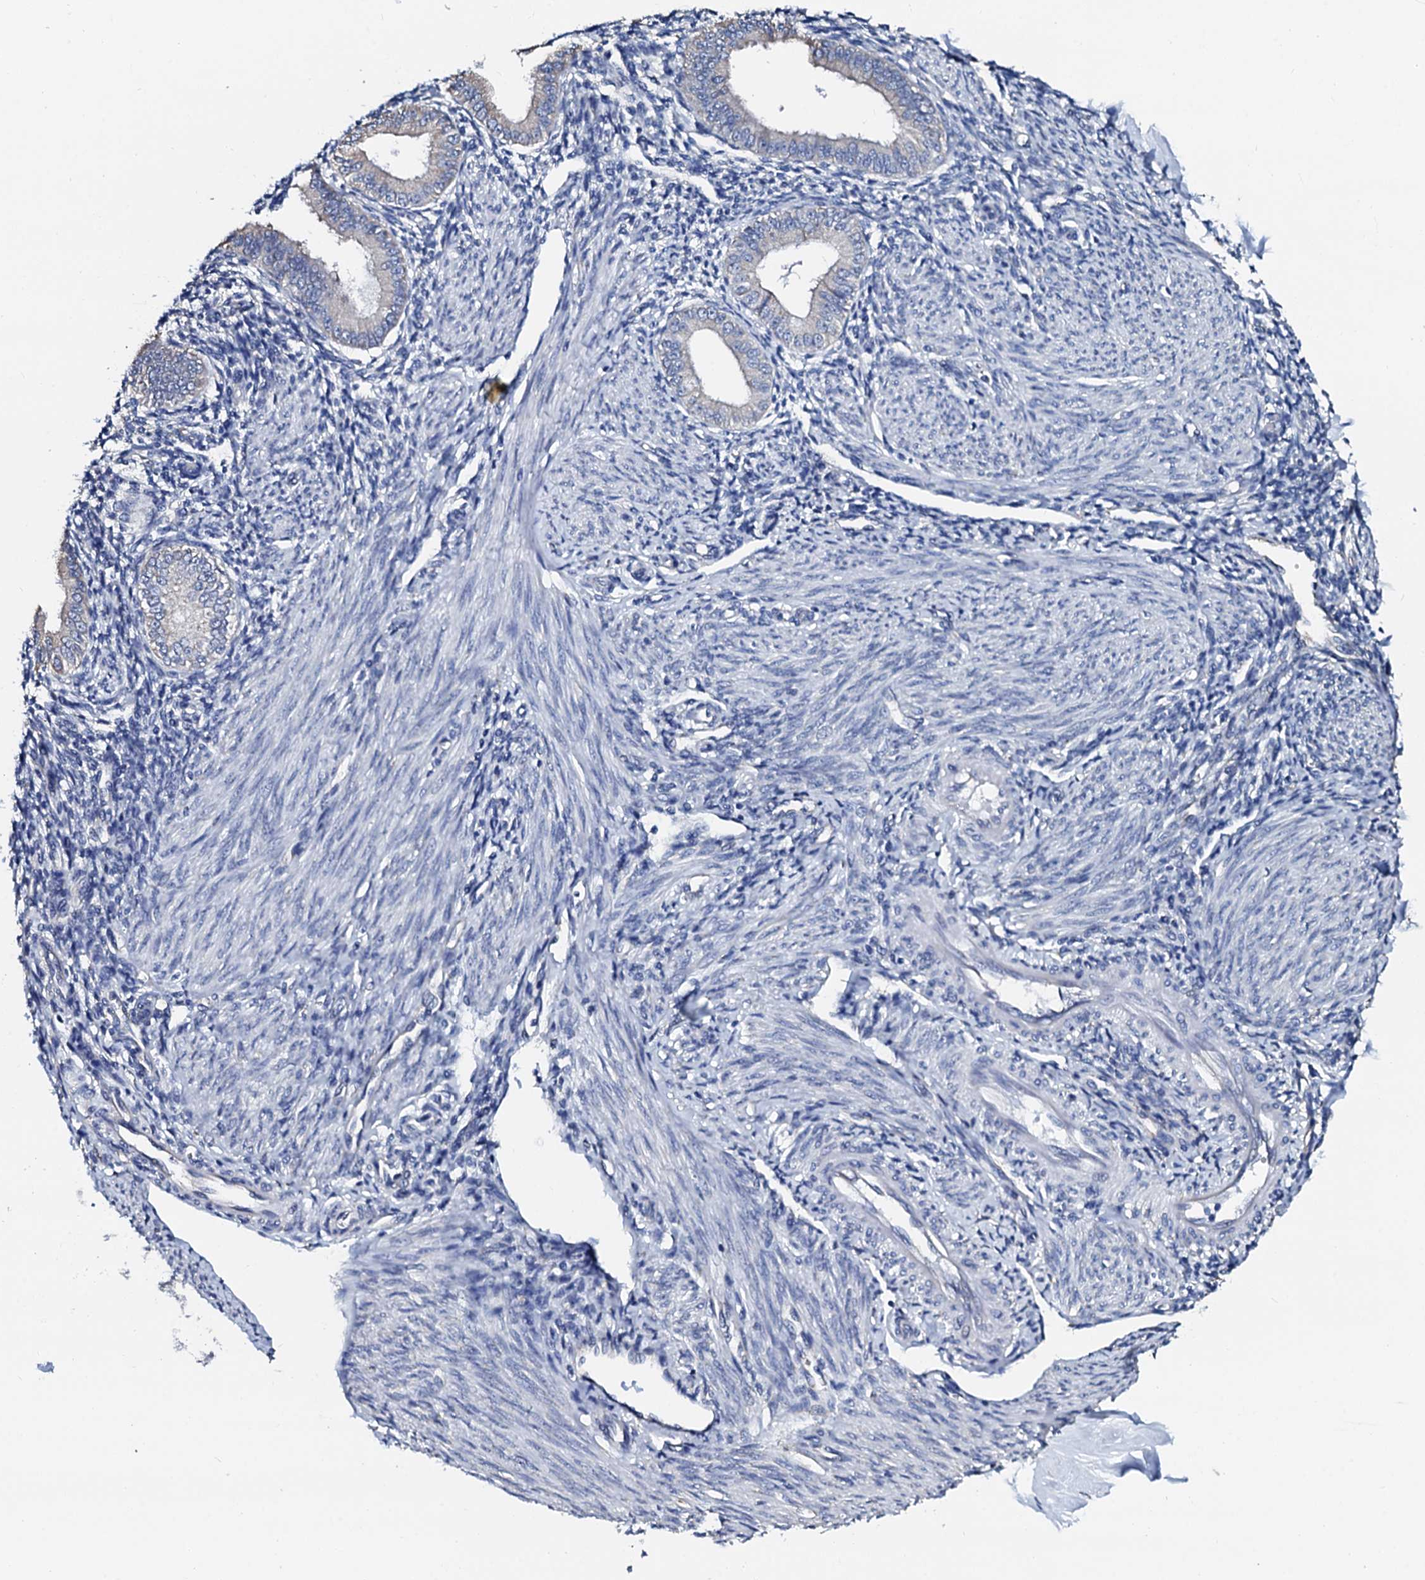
{"staining": {"intensity": "negative", "quantity": "none", "location": "none"}, "tissue": "endometrium", "cell_type": "Cells in endometrial stroma", "image_type": "normal", "snomed": [{"axis": "morphology", "description": "Normal tissue, NOS"}, {"axis": "topography", "description": "Uterus"}, {"axis": "topography", "description": "Endometrium"}], "caption": "This is an IHC micrograph of benign human endometrium. There is no positivity in cells in endometrial stroma.", "gene": "AKAP3", "patient": {"sex": "female", "age": 48}}